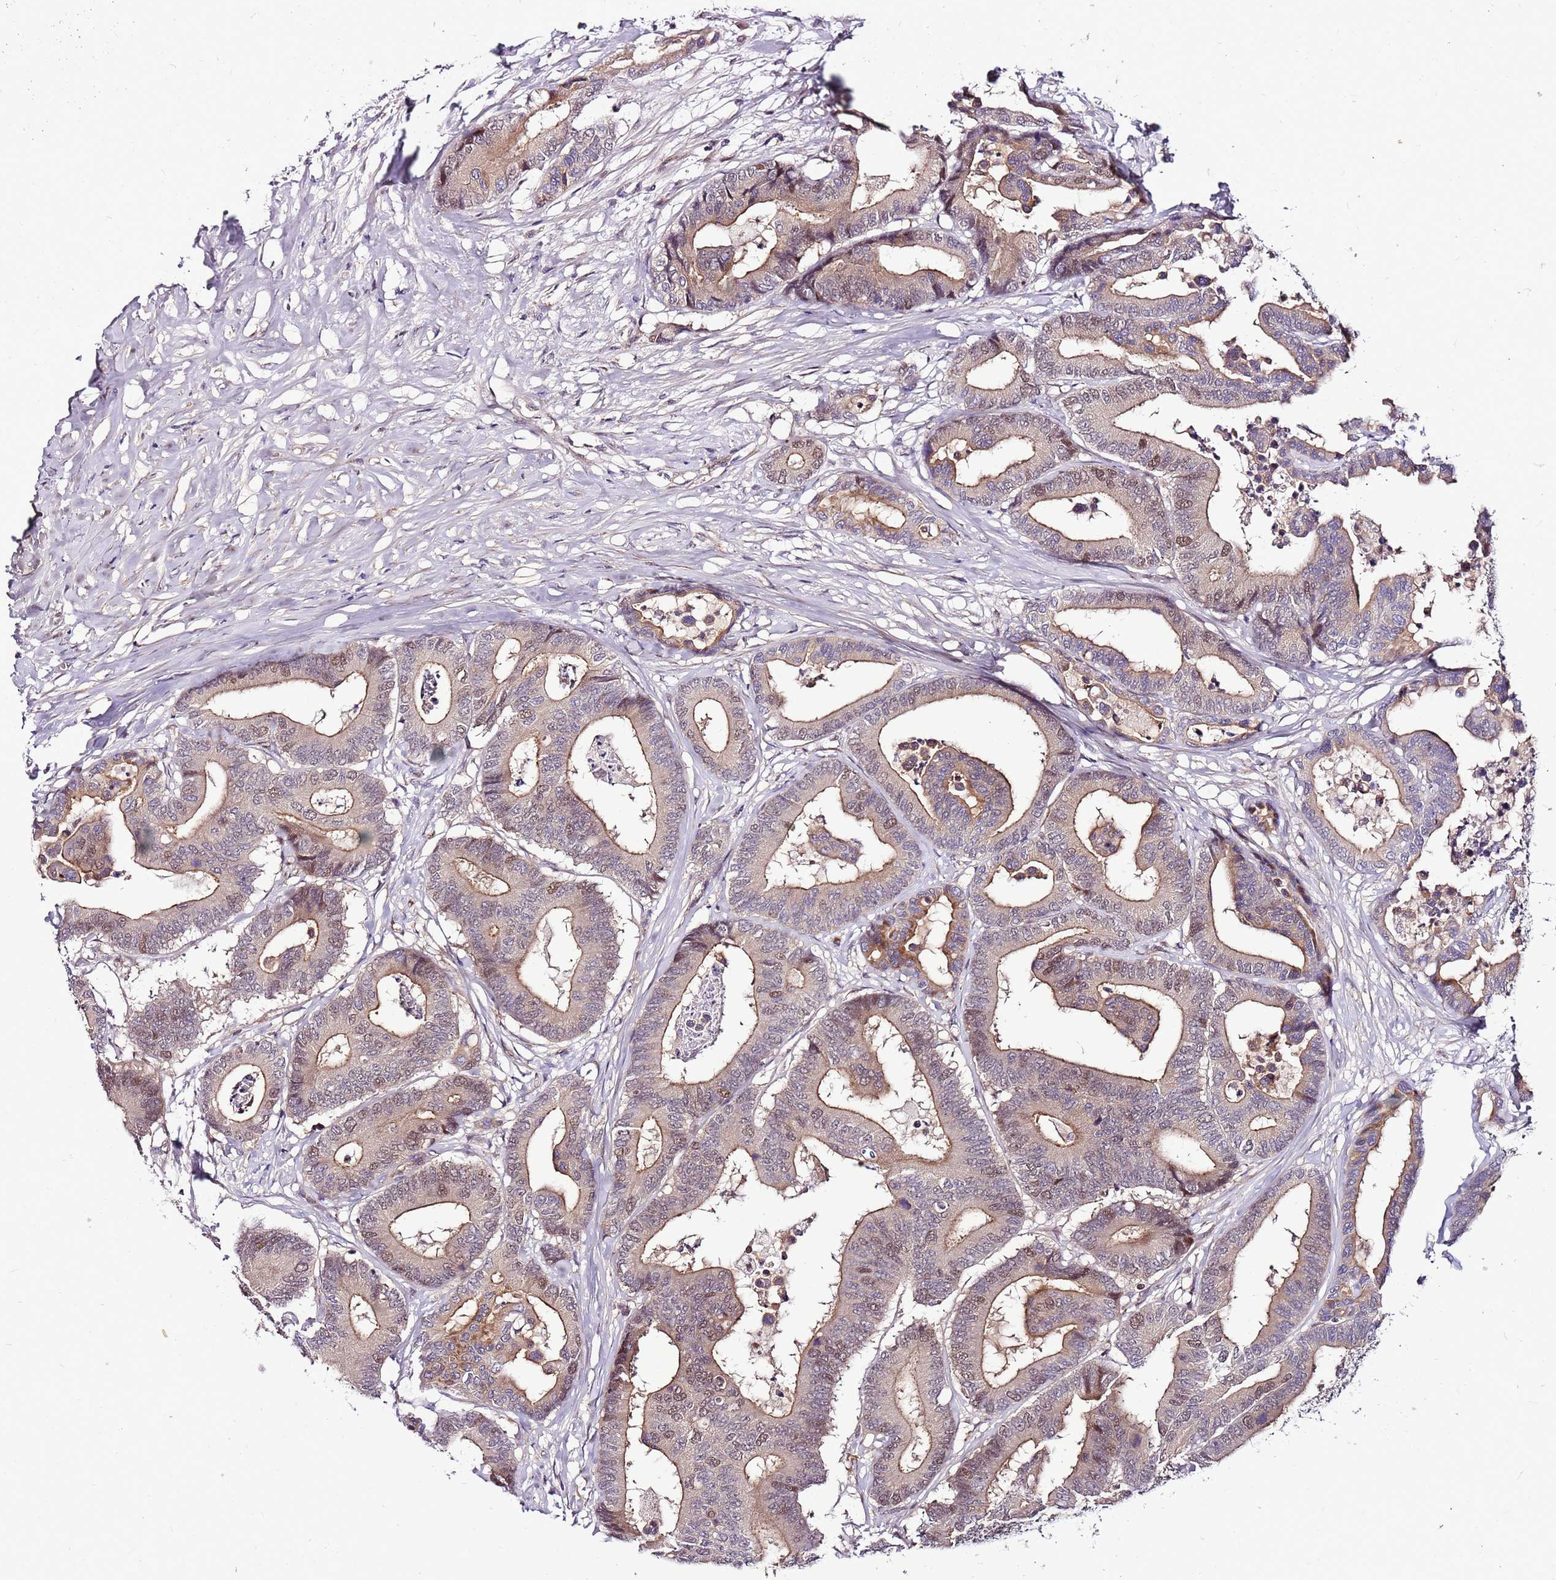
{"staining": {"intensity": "moderate", "quantity": "25%-75%", "location": "cytoplasmic/membranous,nuclear"}, "tissue": "colorectal cancer", "cell_type": "Tumor cells", "image_type": "cancer", "snomed": [{"axis": "morphology", "description": "Normal tissue, NOS"}, {"axis": "morphology", "description": "Adenocarcinoma, NOS"}, {"axis": "topography", "description": "Colon"}], "caption": "Immunohistochemical staining of human colorectal cancer (adenocarcinoma) reveals moderate cytoplasmic/membranous and nuclear protein staining in approximately 25%-75% of tumor cells.", "gene": "POLE3", "patient": {"sex": "male", "age": 82}}